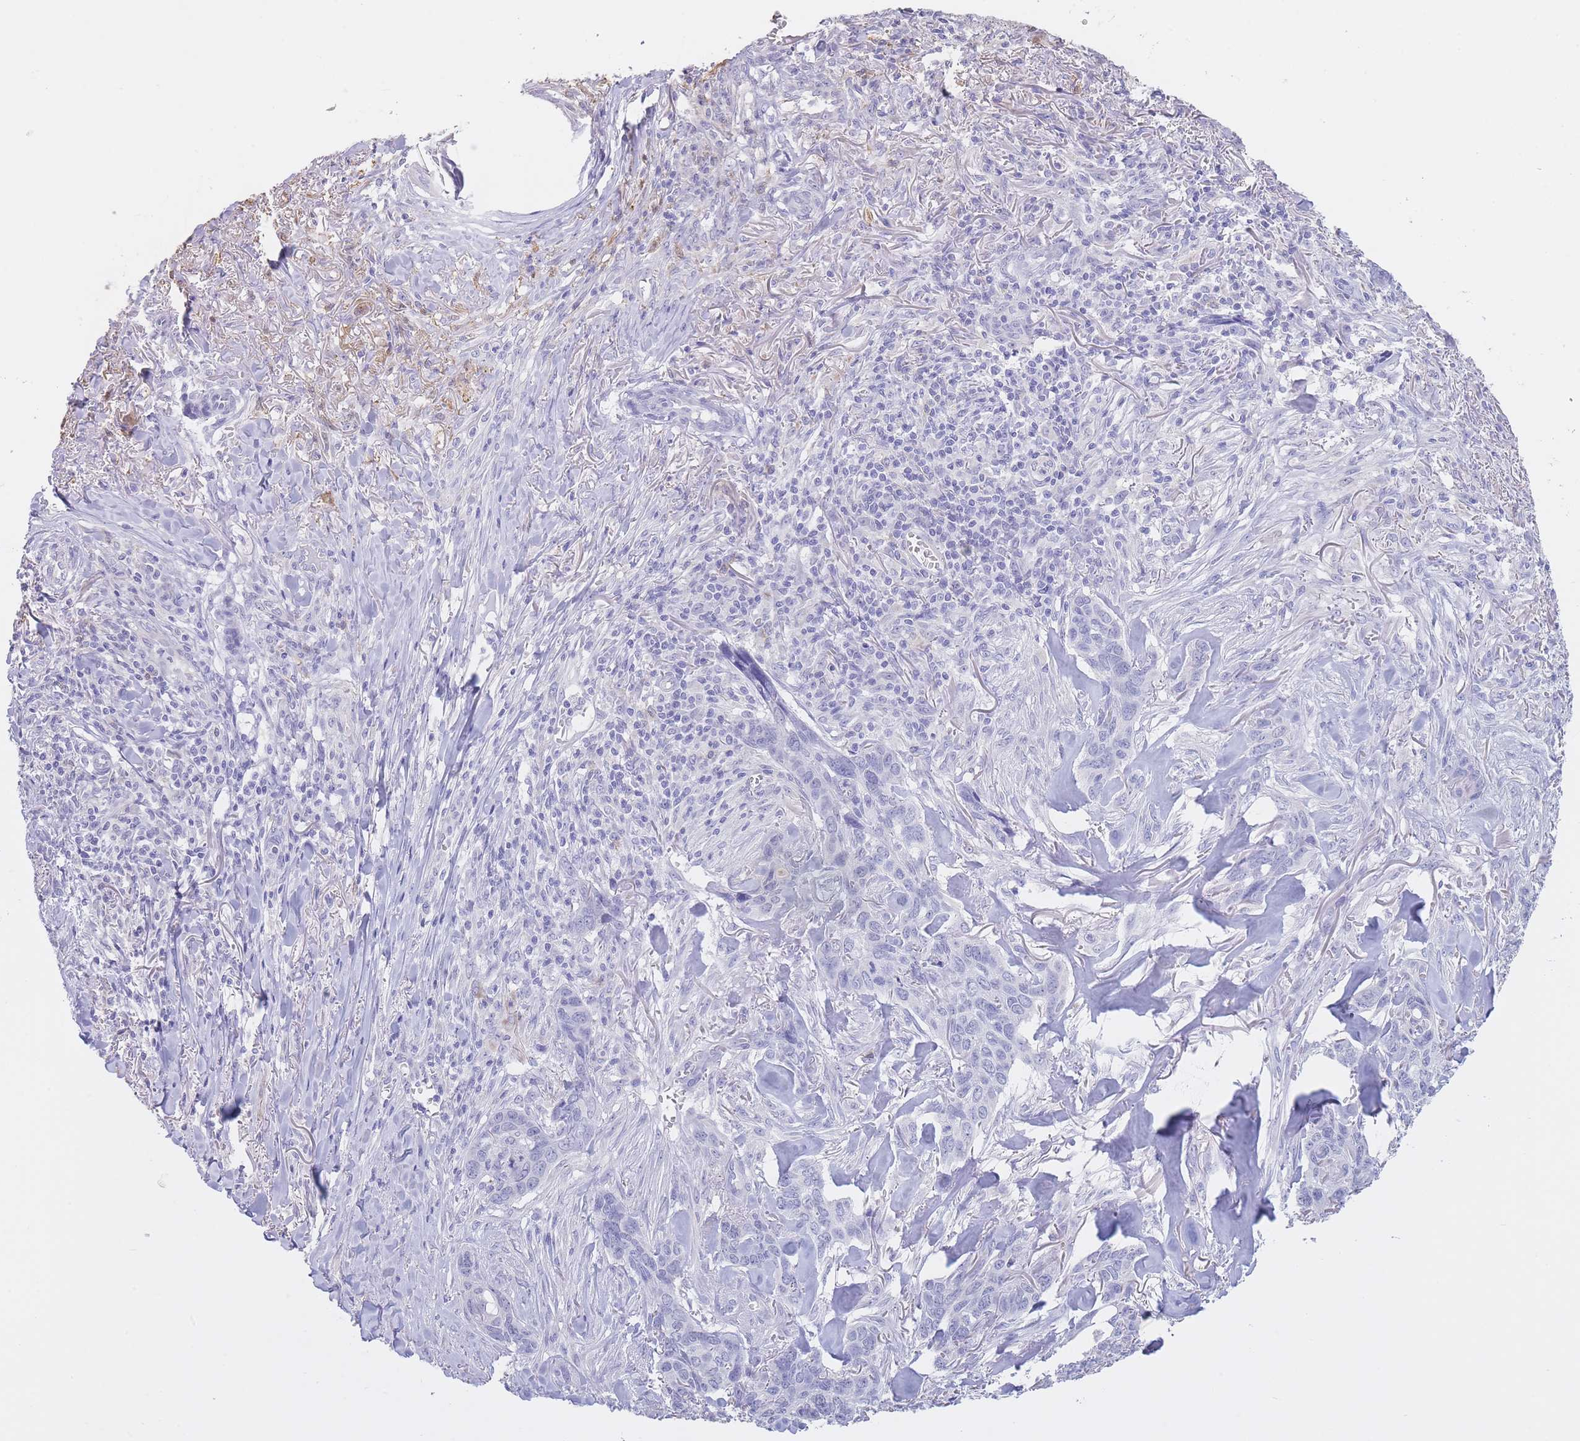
{"staining": {"intensity": "negative", "quantity": "none", "location": "none"}, "tissue": "skin cancer", "cell_type": "Tumor cells", "image_type": "cancer", "snomed": [{"axis": "morphology", "description": "Basal cell carcinoma"}, {"axis": "topography", "description": "Skin"}], "caption": "Immunohistochemistry (IHC) histopathology image of neoplastic tissue: human skin cancer (basal cell carcinoma) stained with DAB (3,3'-diaminobenzidine) displays no significant protein expression in tumor cells.", "gene": "CD37", "patient": {"sex": "male", "age": 86}}